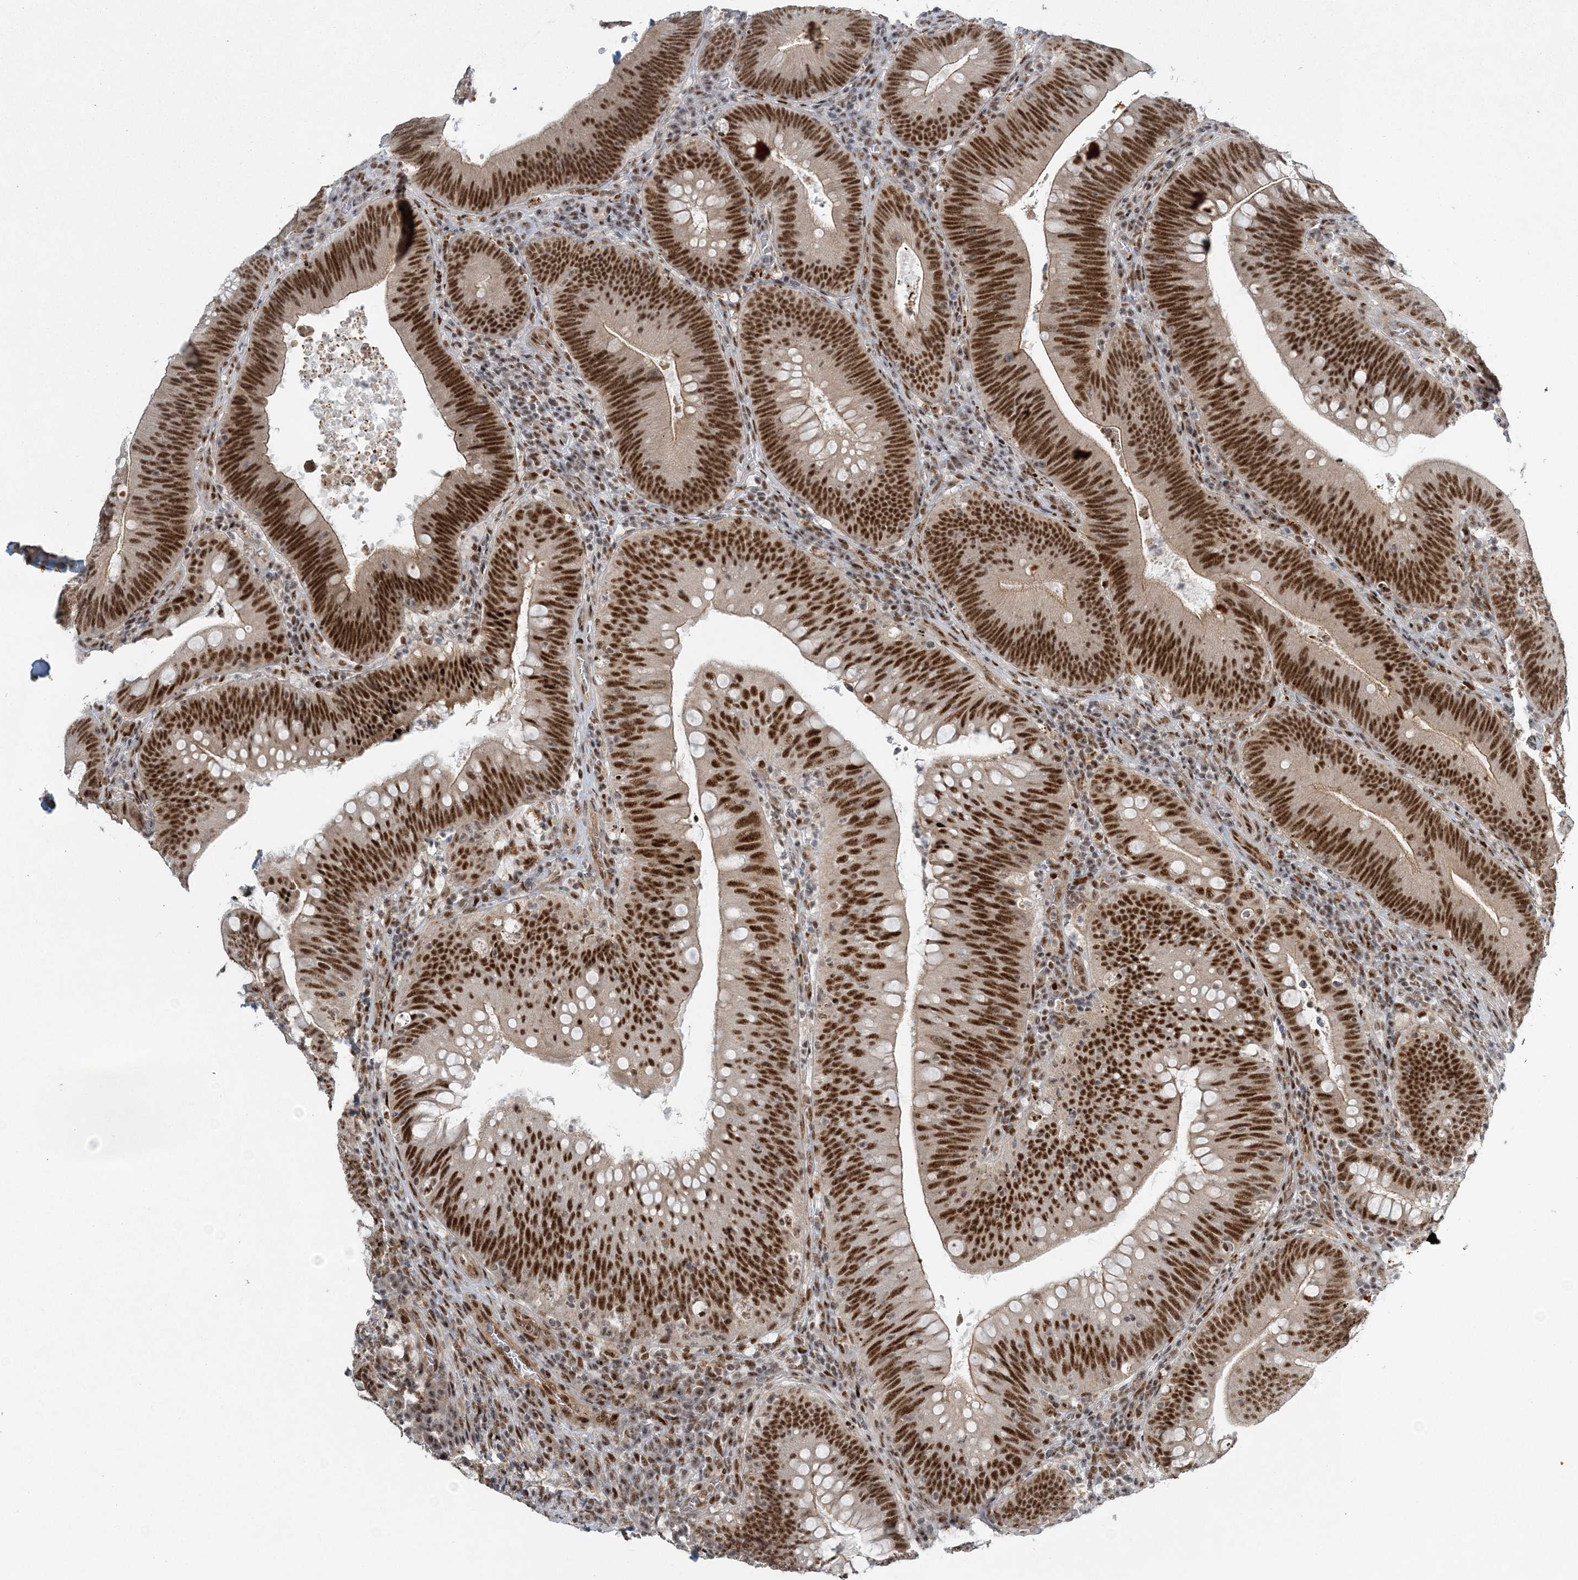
{"staining": {"intensity": "strong", "quantity": ">75%", "location": "nuclear"}, "tissue": "colorectal cancer", "cell_type": "Tumor cells", "image_type": "cancer", "snomed": [{"axis": "morphology", "description": "Normal tissue, NOS"}, {"axis": "topography", "description": "Colon"}], "caption": "Colorectal cancer stained for a protein demonstrates strong nuclear positivity in tumor cells.", "gene": "CWC22", "patient": {"sex": "female", "age": 82}}